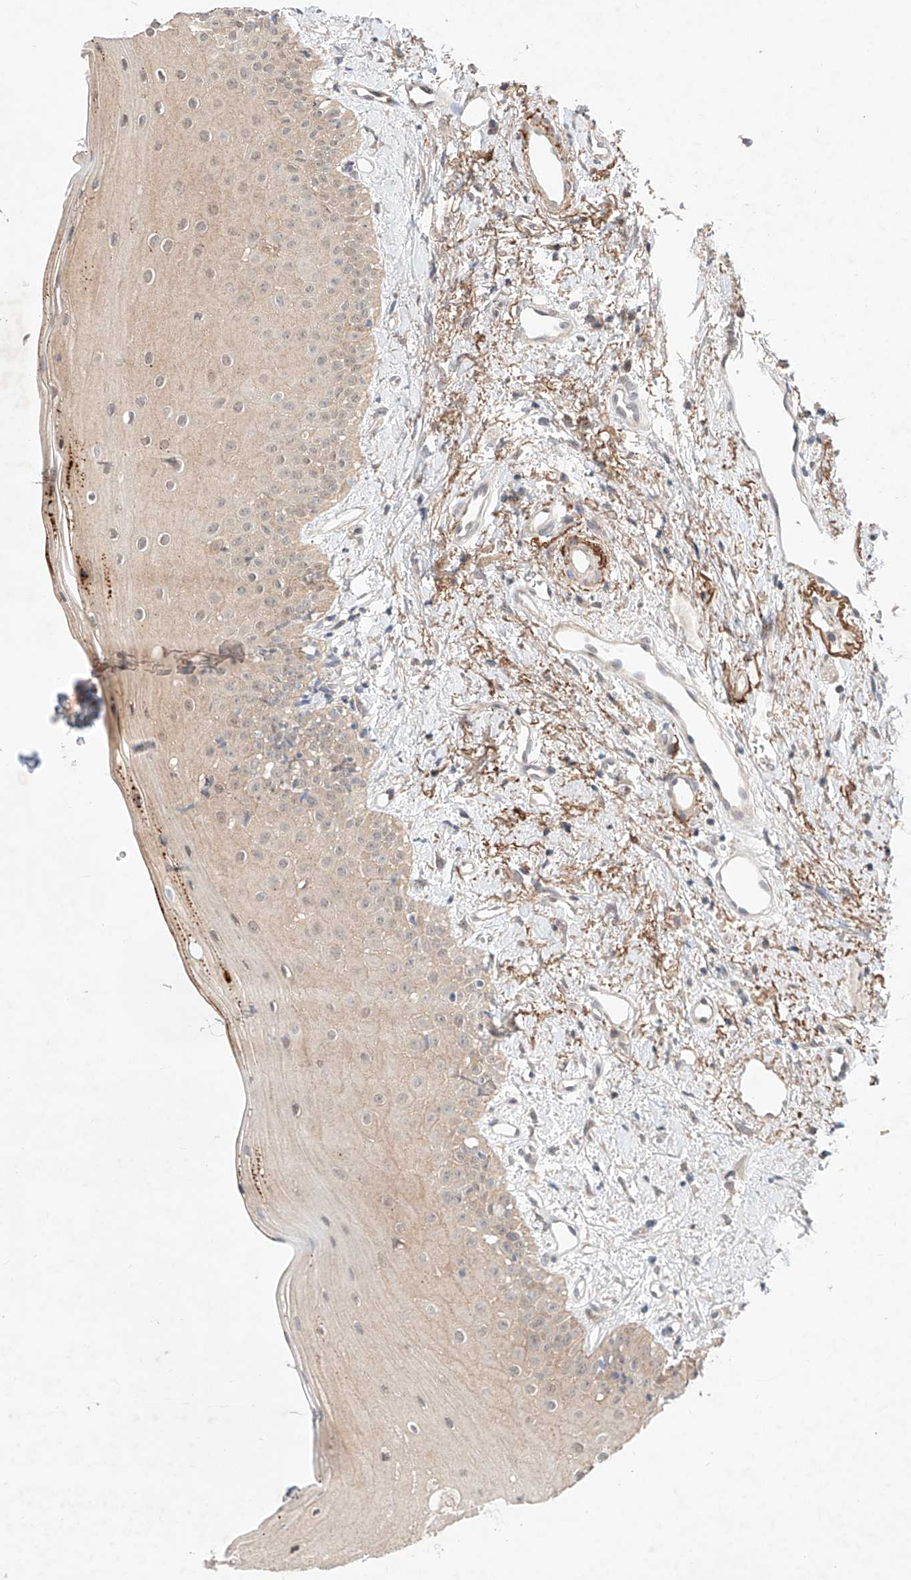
{"staining": {"intensity": "strong", "quantity": "<25%", "location": "cytoplasmic/membranous"}, "tissue": "oral mucosa", "cell_type": "Squamous epithelial cells", "image_type": "normal", "snomed": [{"axis": "morphology", "description": "Normal tissue, NOS"}, {"axis": "topography", "description": "Oral tissue"}], "caption": "Human oral mucosa stained for a protein (brown) exhibits strong cytoplasmic/membranous positive positivity in about <25% of squamous epithelial cells.", "gene": "TSR2", "patient": {"sex": "female", "age": 63}}